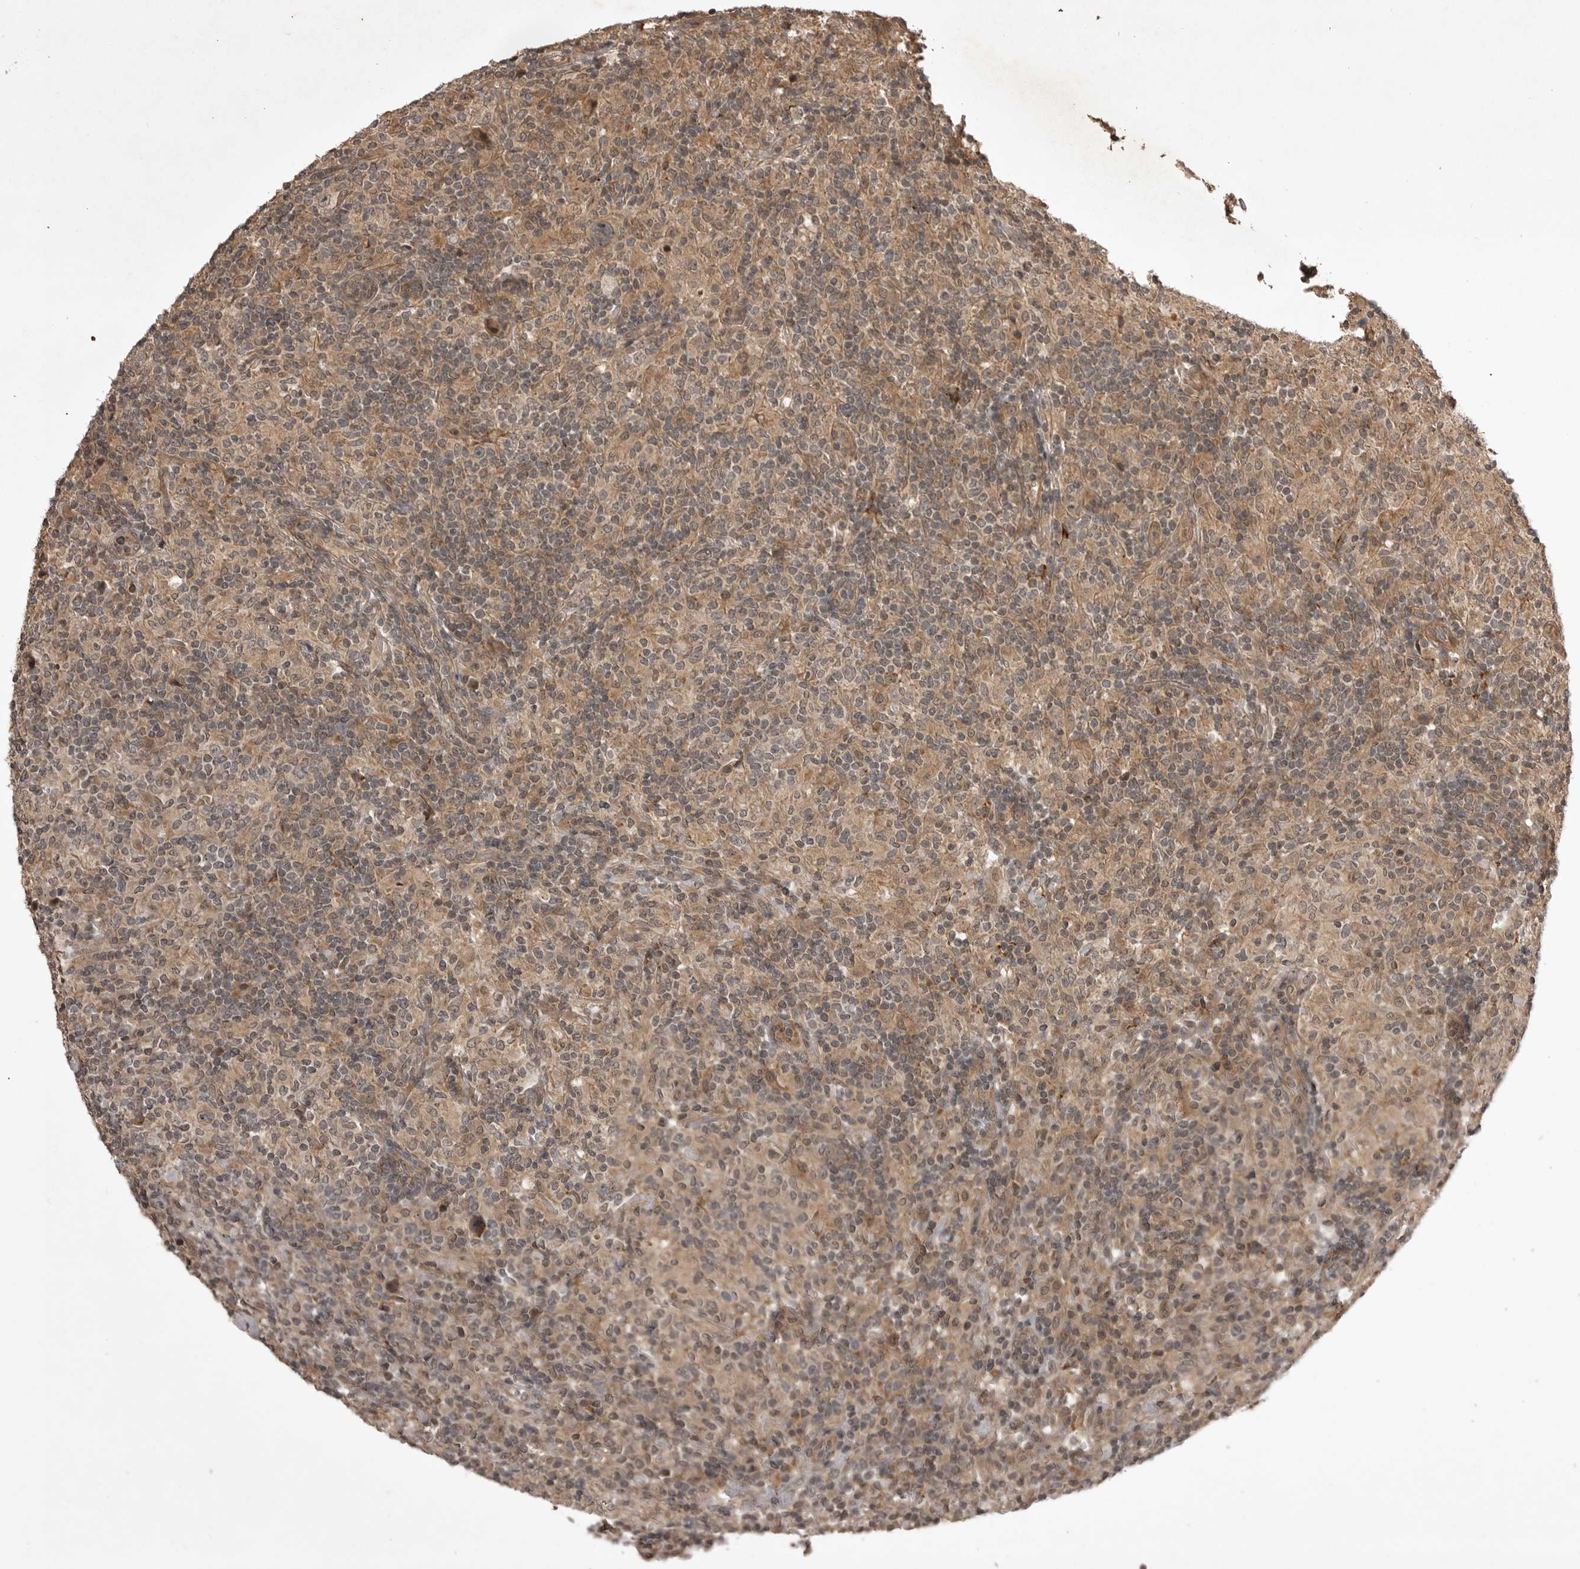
{"staining": {"intensity": "weak", "quantity": "25%-75%", "location": "cytoplasmic/membranous"}, "tissue": "lymphoma", "cell_type": "Tumor cells", "image_type": "cancer", "snomed": [{"axis": "morphology", "description": "Hodgkin's disease, NOS"}, {"axis": "topography", "description": "Lymph node"}], "caption": "Tumor cells demonstrate low levels of weak cytoplasmic/membranous positivity in approximately 25%-75% of cells in human lymphoma. (Brightfield microscopy of DAB IHC at high magnification).", "gene": "AKAP7", "patient": {"sex": "male", "age": 70}}